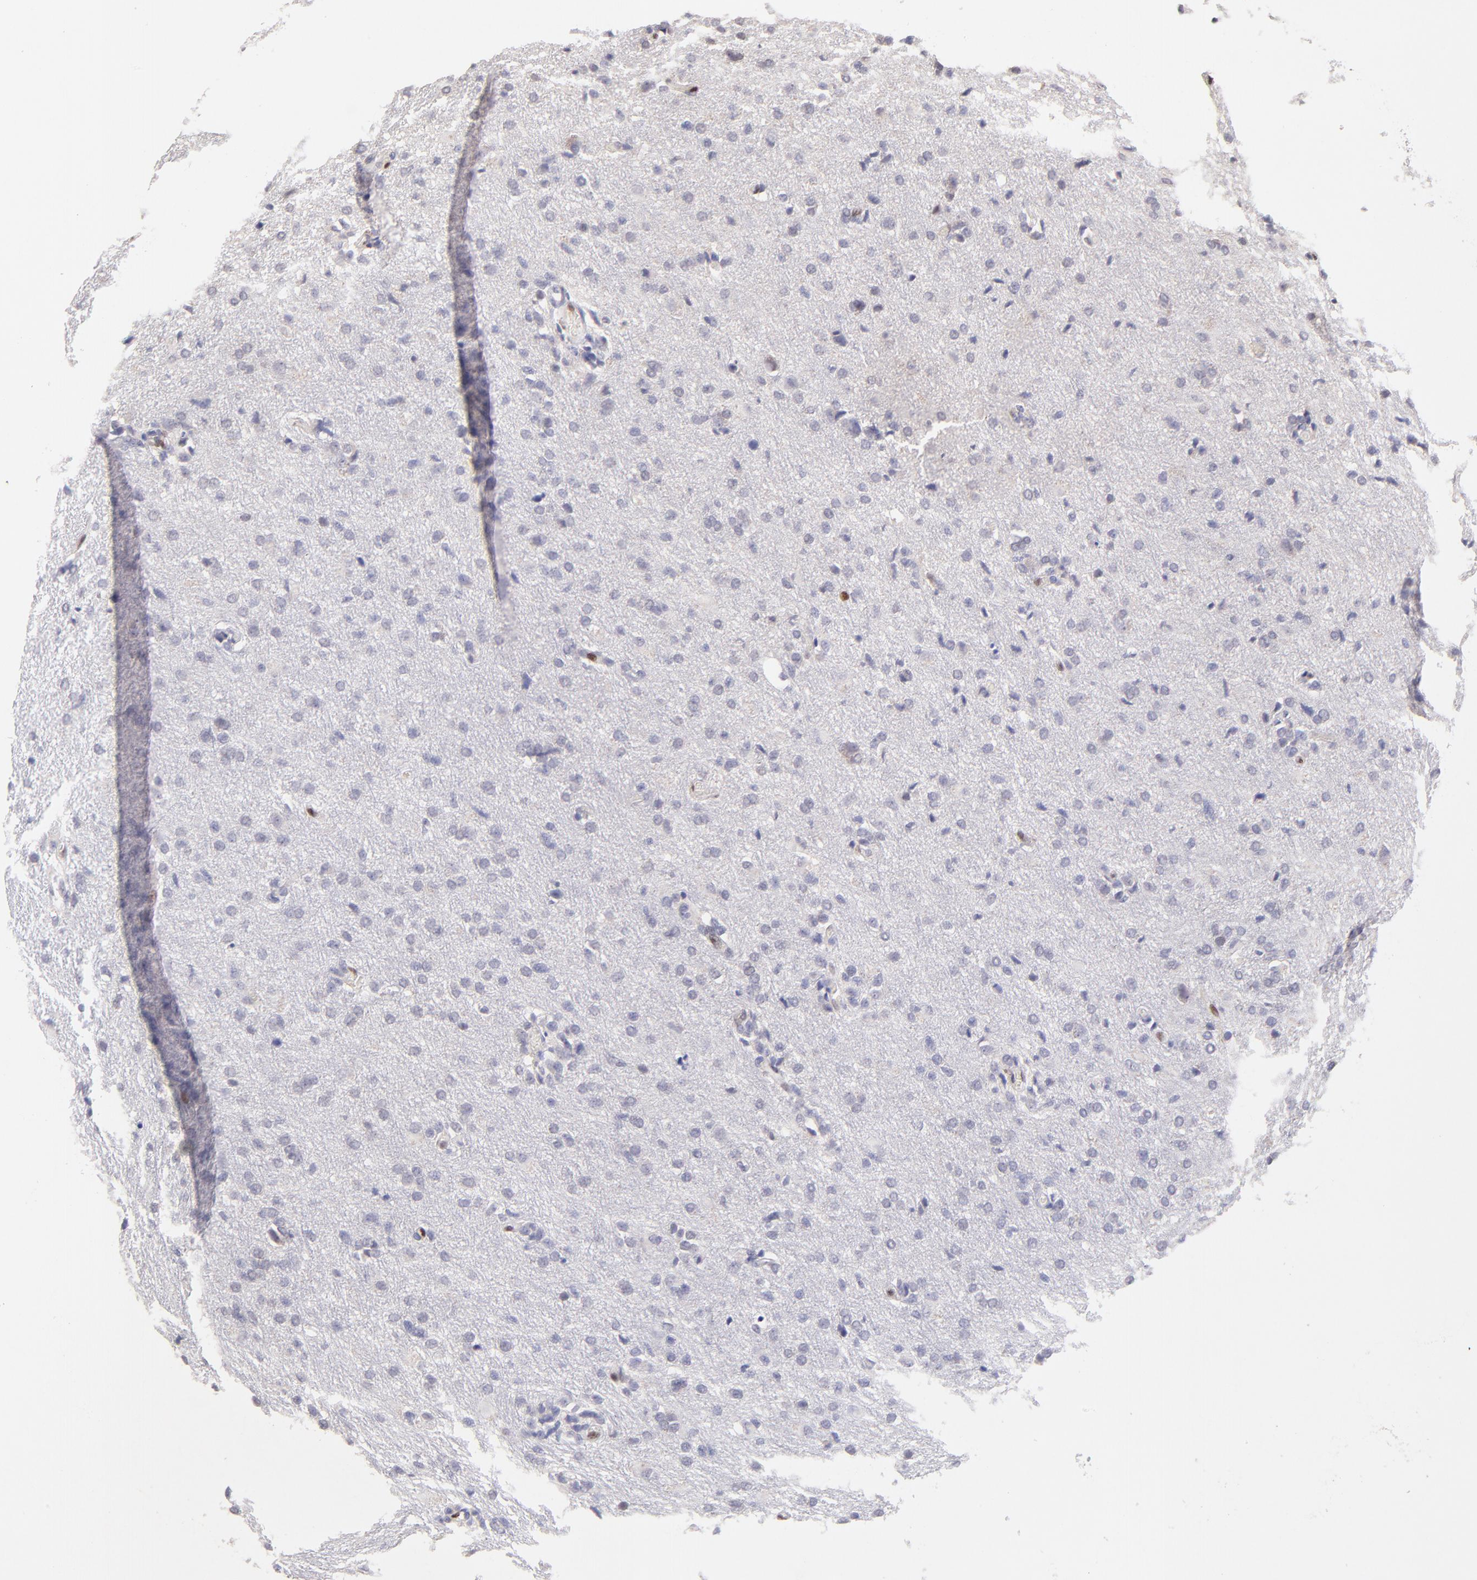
{"staining": {"intensity": "negative", "quantity": "none", "location": "none"}, "tissue": "glioma", "cell_type": "Tumor cells", "image_type": "cancer", "snomed": [{"axis": "morphology", "description": "Glioma, malignant, High grade"}, {"axis": "topography", "description": "Brain"}], "caption": "Immunohistochemical staining of glioma exhibits no significant staining in tumor cells. (Stains: DAB IHC with hematoxylin counter stain, Microscopy: brightfield microscopy at high magnification).", "gene": "KLF4", "patient": {"sex": "male", "age": 68}}